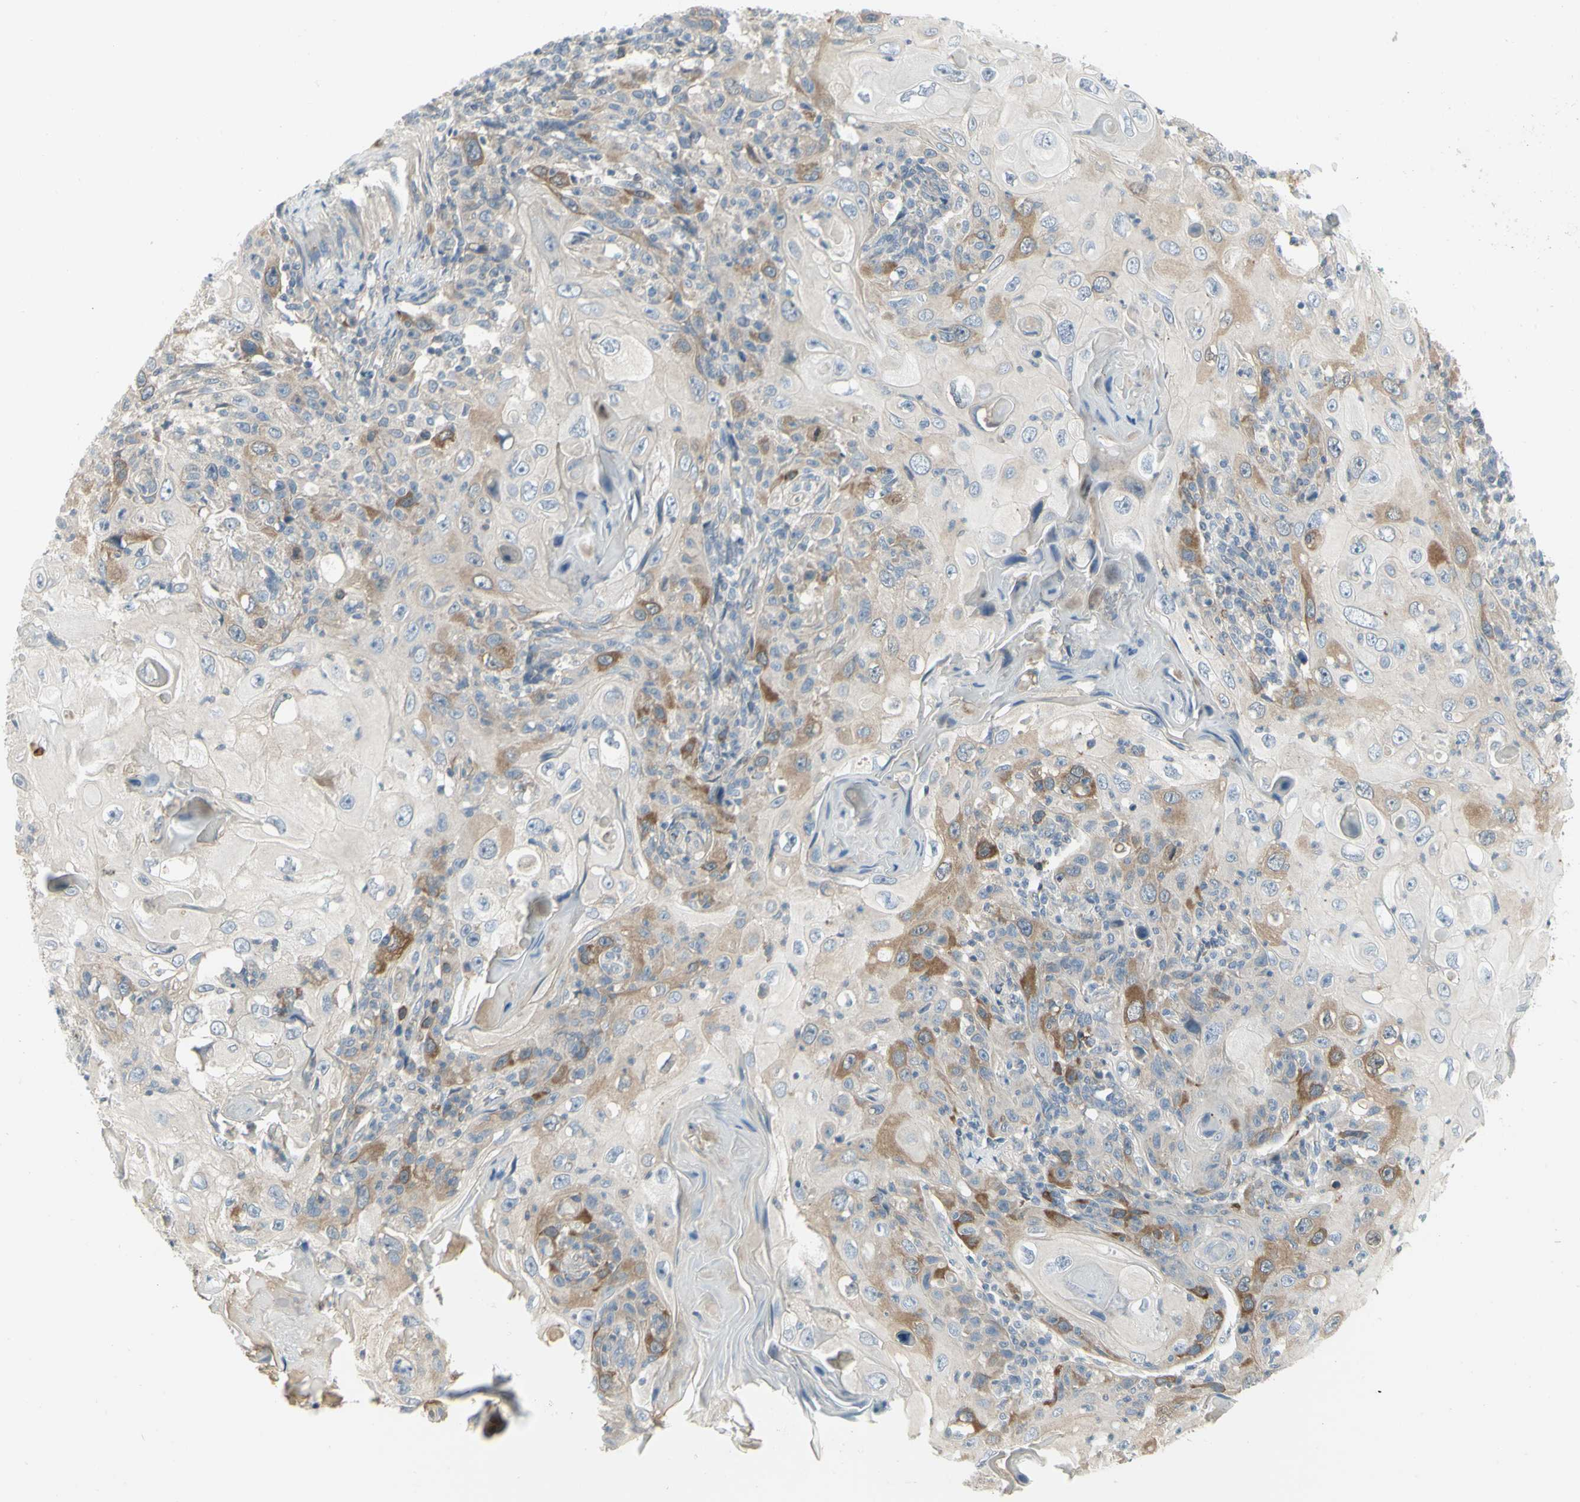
{"staining": {"intensity": "moderate", "quantity": "<25%", "location": "cytoplasmic/membranous"}, "tissue": "skin cancer", "cell_type": "Tumor cells", "image_type": "cancer", "snomed": [{"axis": "morphology", "description": "Squamous cell carcinoma, NOS"}, {"axis": "topography", "description": "Skin"}], "caption": "Skin squamous cell carcinoma stained with immunohistochemistry (IHC) shows moderate cytoplasmic/membranous expression in about <25% of tumor cells. Using DAB (3,3'-diaminobenzidine) (brown) and hematoxylin (blue) stains, captured at high magnification using brightfield microscopy.", "gene": "CCNB2", "patient": {"sex": "female", "age": 88}}